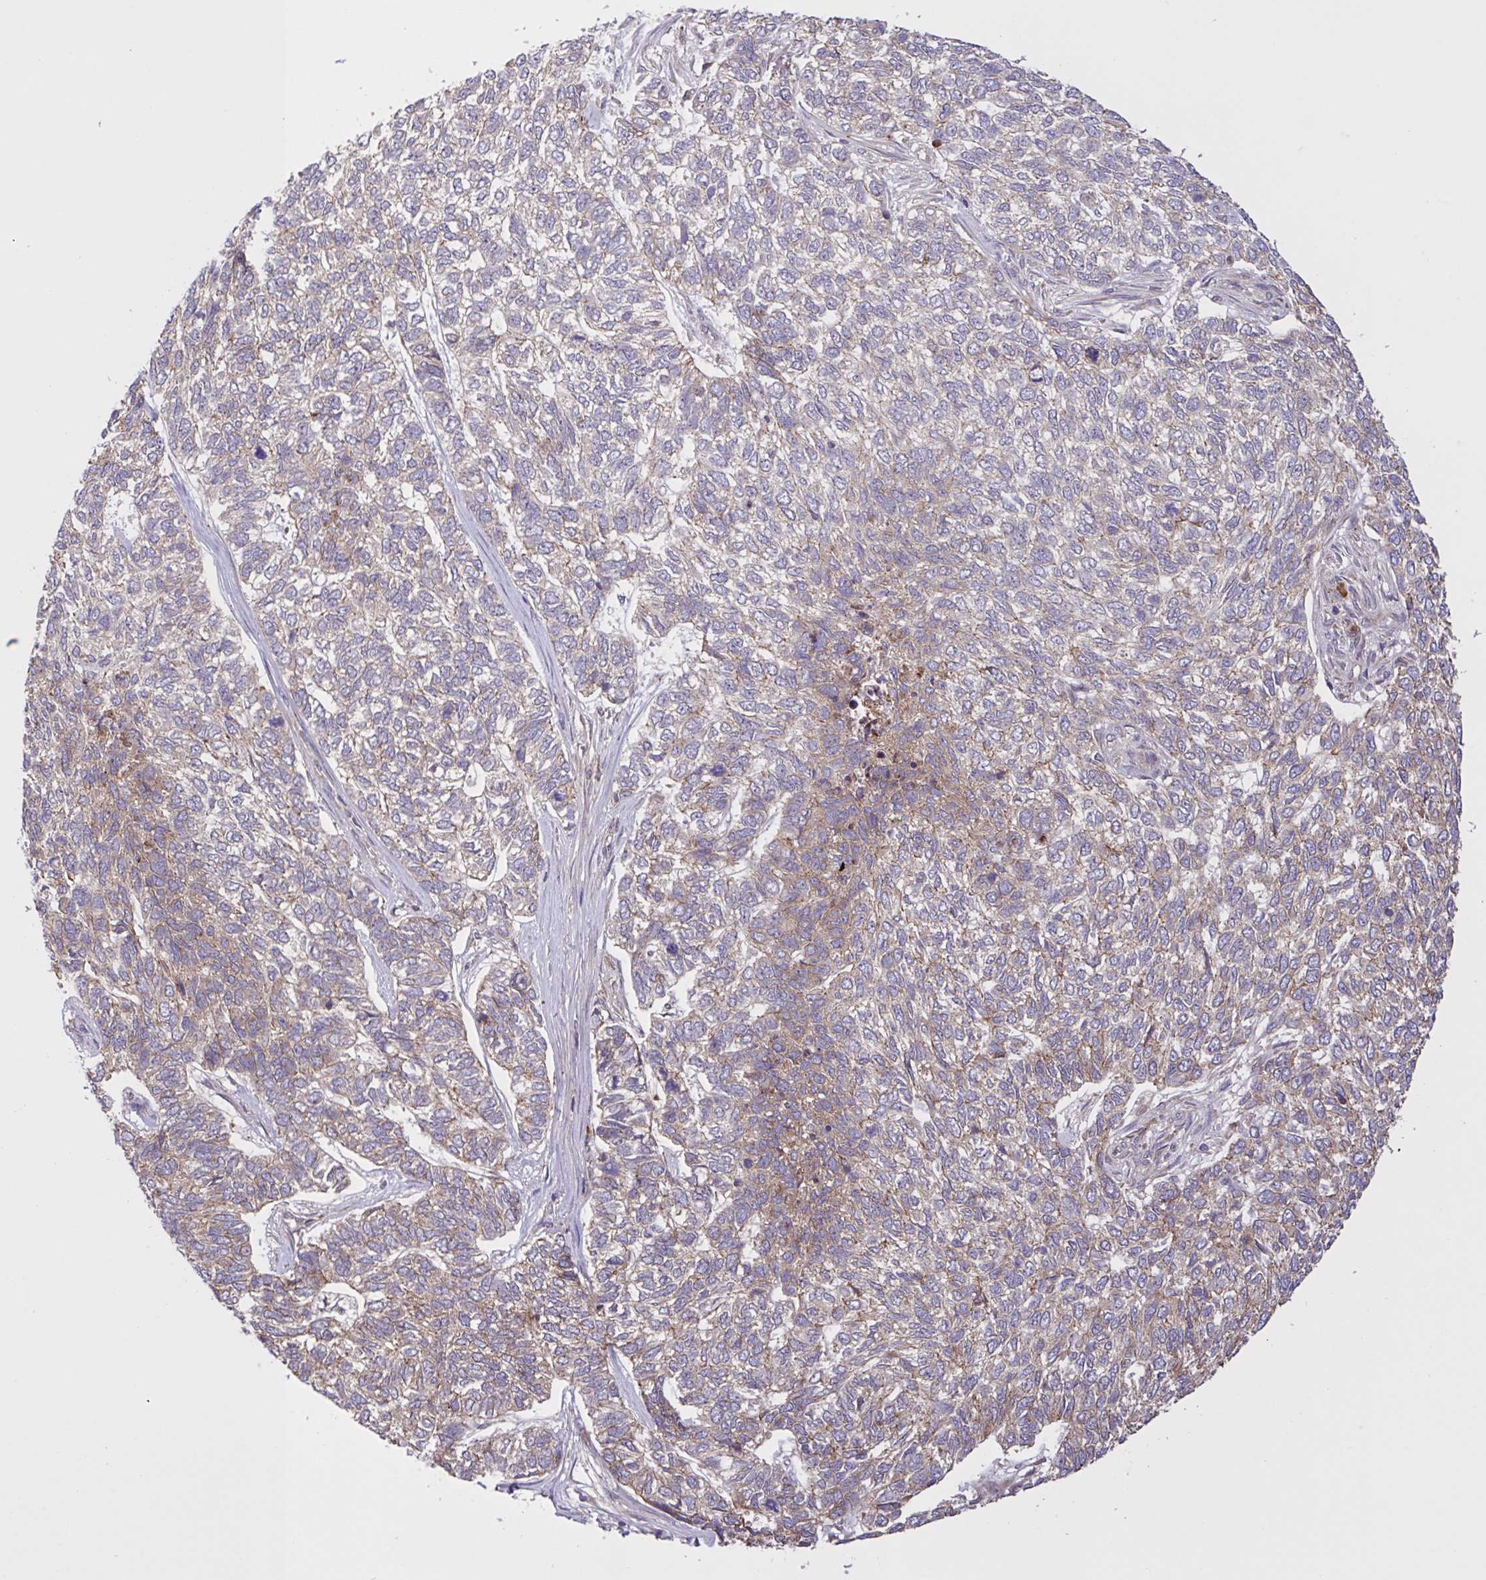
{"staining": {"intensity": "weak", "quantity": "25%-75%", "location": "cytoplasmic/membranous"}, "tissue": "skin cancer", "cell_type": "Tumor cells", "image_type": "cancer", "snomed": [{"axis": "morphology", "description": "Basal cell carcinoma"}, {"axis": "topography", "description": "Skin"}], "caption": "Skin cancer (basal cell carcinoma) was stained to show a protein in brown. There is low levels of weak cytoplasmic/membranous positivity in approximately 25%-75% of tumor cells.", "gene": "INTS10", "patient": {"sex": "female", "age": 65}}